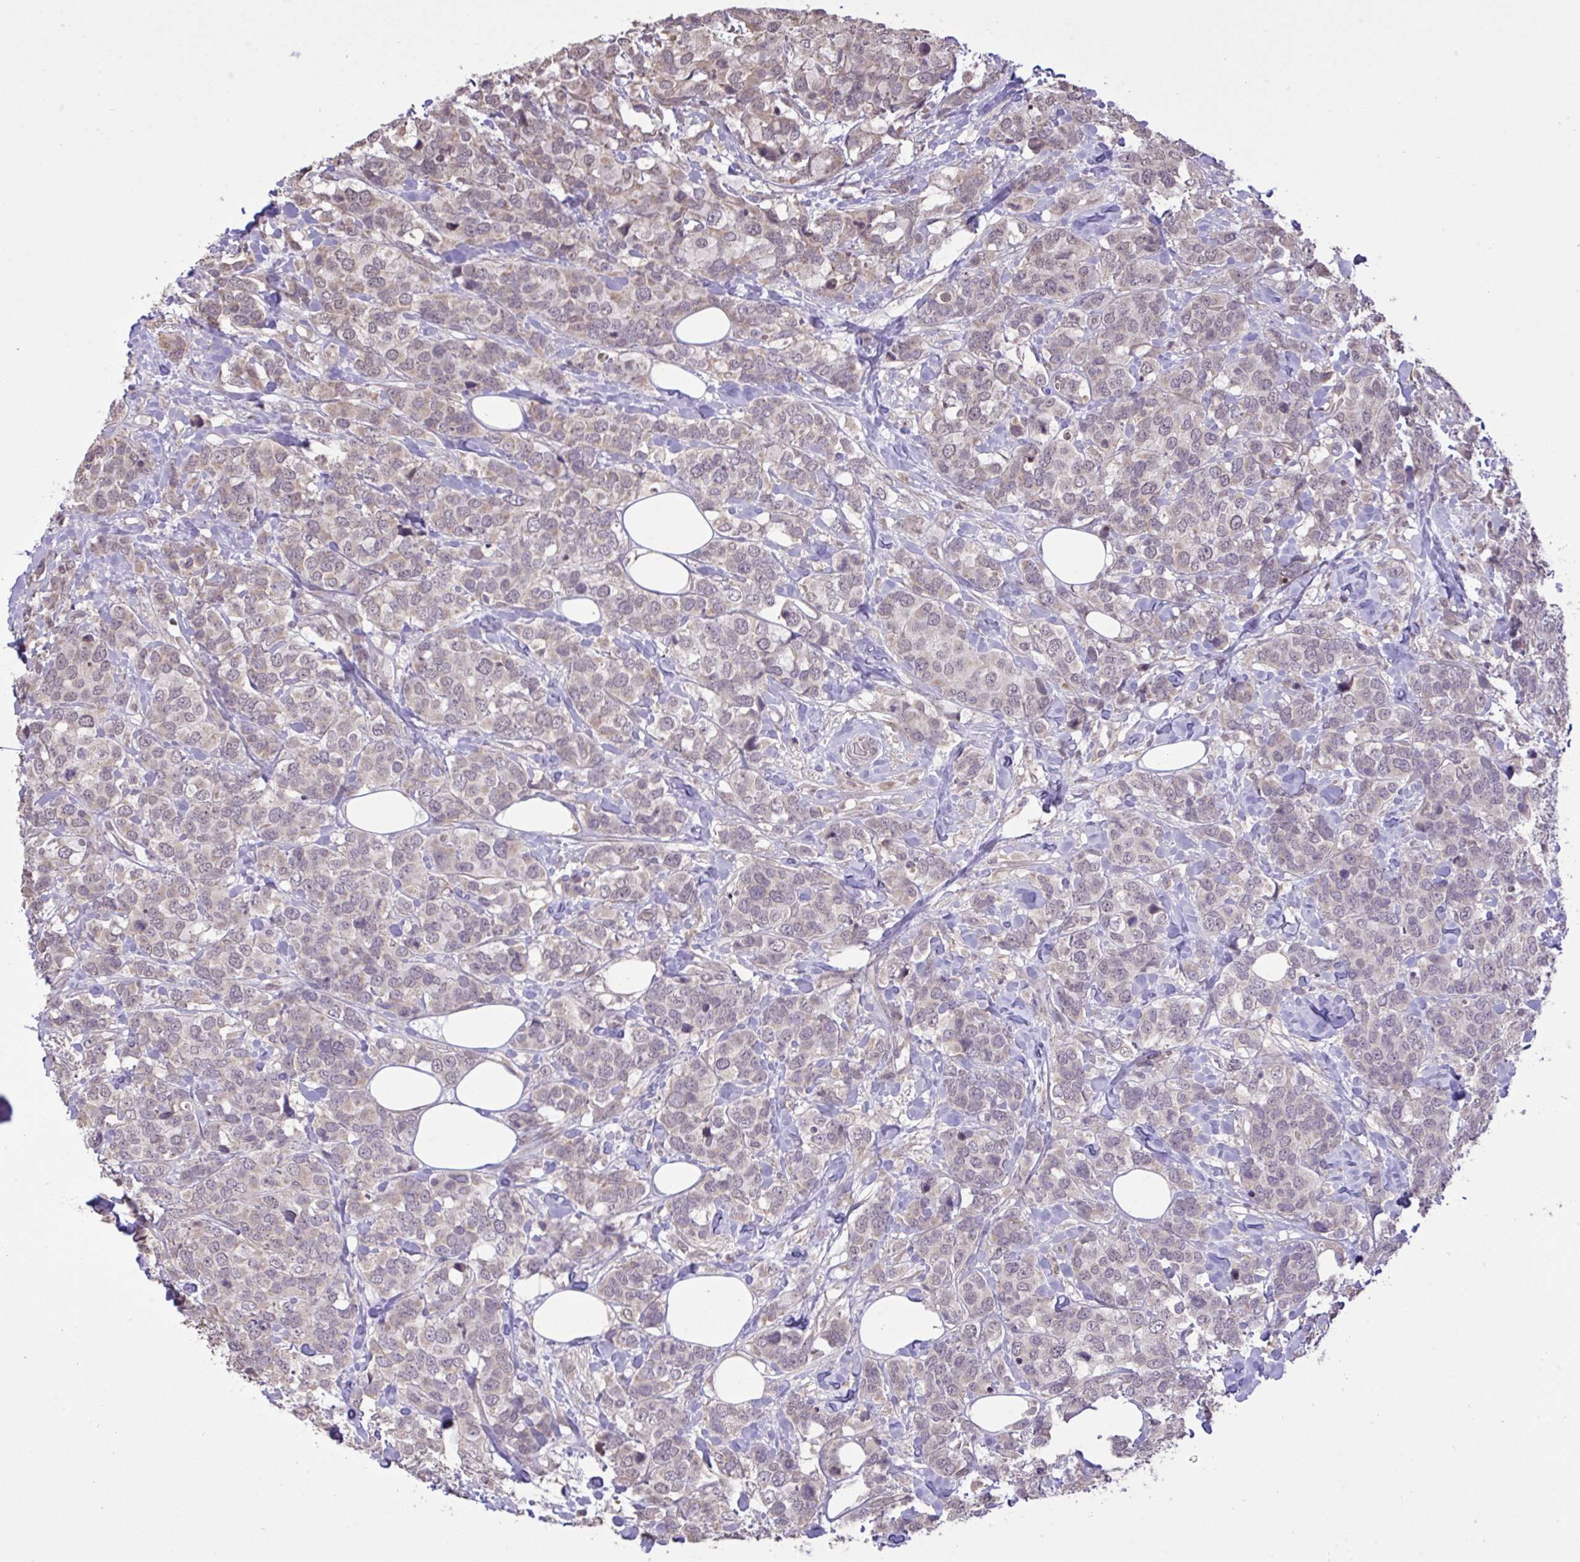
{"staining": {"intensity": "weak", "quantity": "<25%", "location": "cytoplasmic/membranous"}, "tissue": "breast cancer", "cell_type": "Tumor cells", "image_type": "cancer", "snomed": [{"axis": "morphology", "description": "Lobular carcinoma"}, {"axis": "topography", "description": "Breast"}], "caption": "Immunohistochemistry micrograph of neoplastic tissue: breast lobular carcinoma stained with DAB shows no significant protein positivity in tumor cells.", "gene": "CYP20A1", "patient": {"sex": "female", "age": 59}}